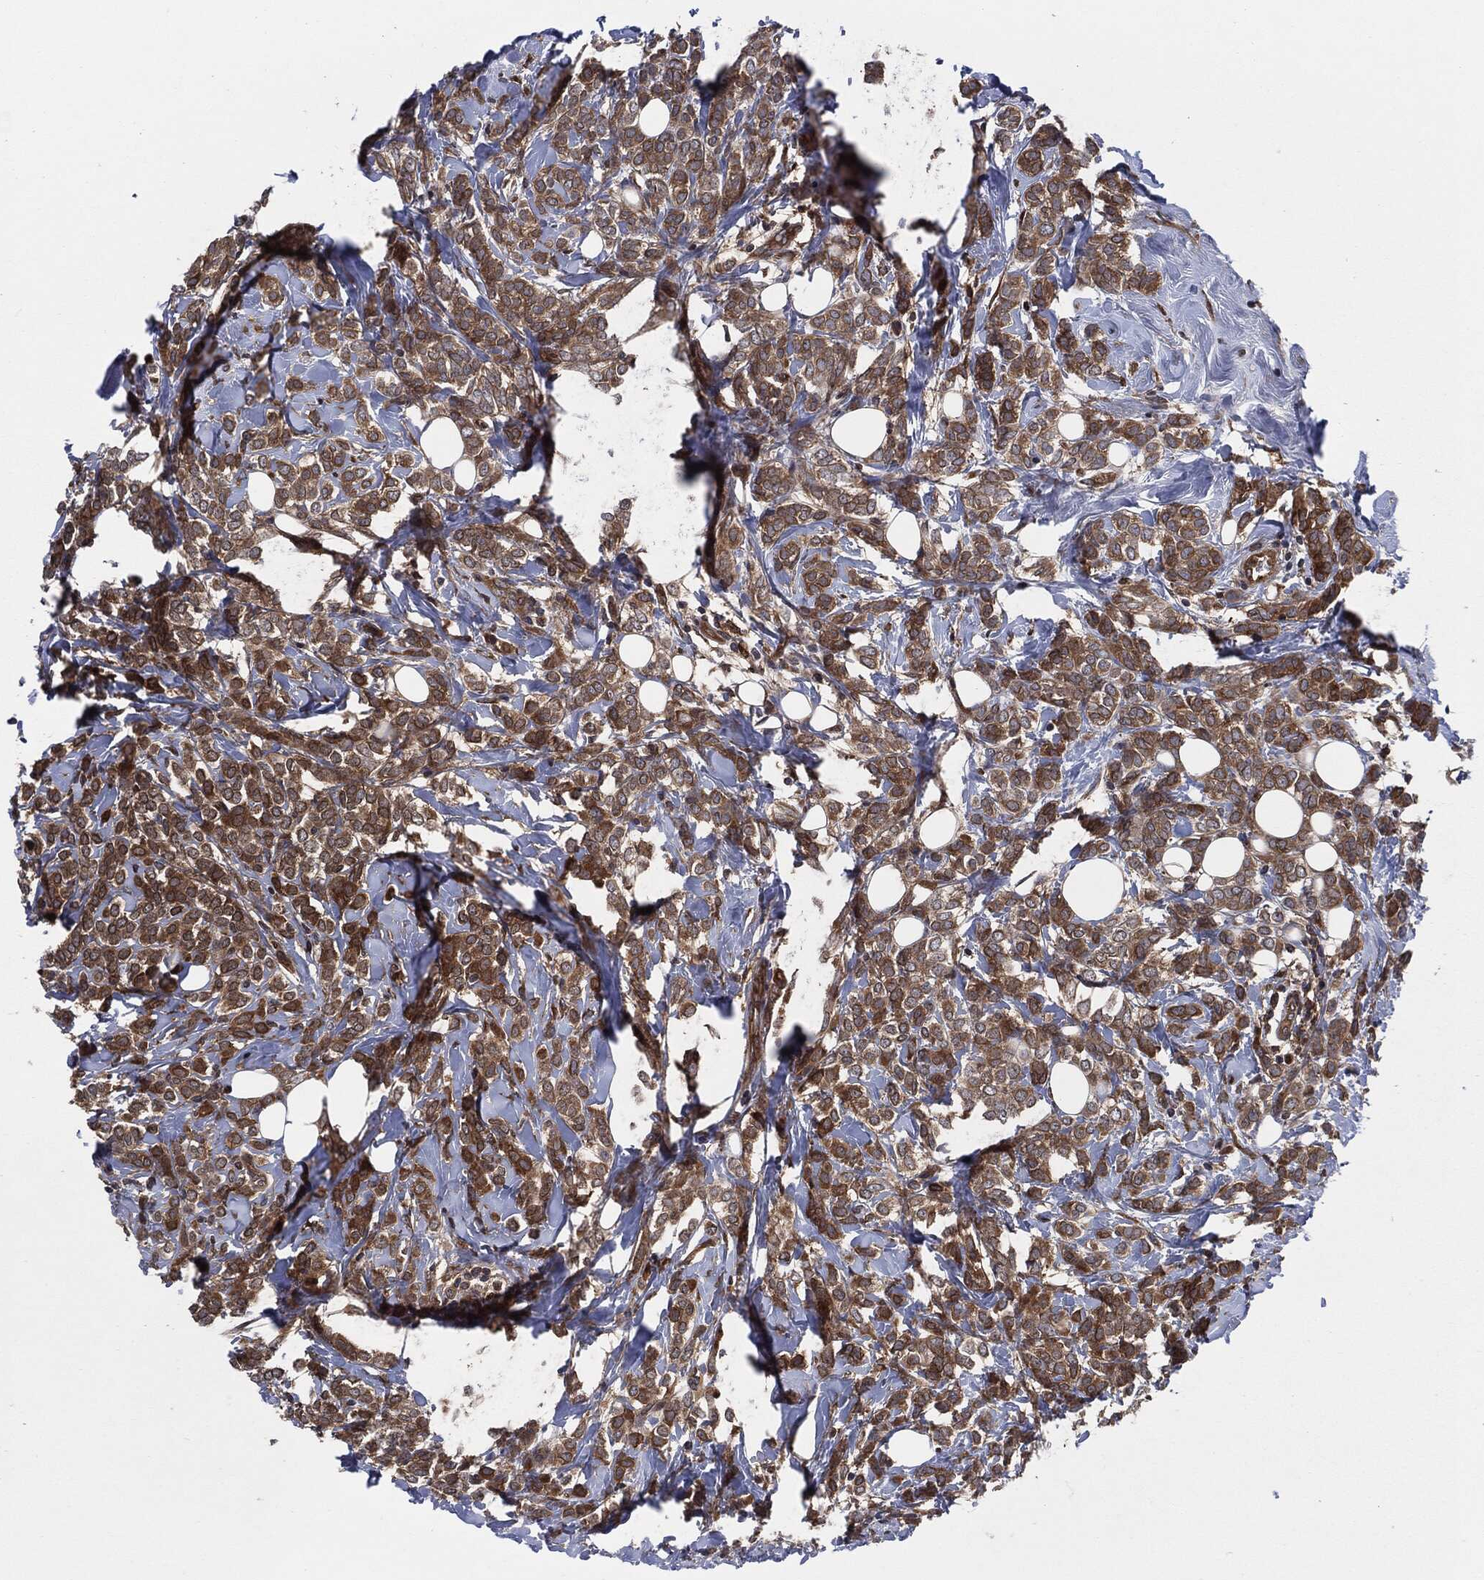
{"staining": {"intensity": "moderate", "quantity": ">75%", "location": "cytoplasmic/membranous"}, "tissue": "breast cancer", "cell_type": "Tumor cells", "image_type": "cancer", "snomed": [{"axis": "morphology", "description": "Lobular carcinoma"}, {"axis": "topography", "description": "Breast"}], "caption": "Human lobular carcinoma (breast) stained with a protein marker shows moderate staining in tumor cells.", "gene": "XPNPEP1", "patient": {"sex": "female", "age": 49}}